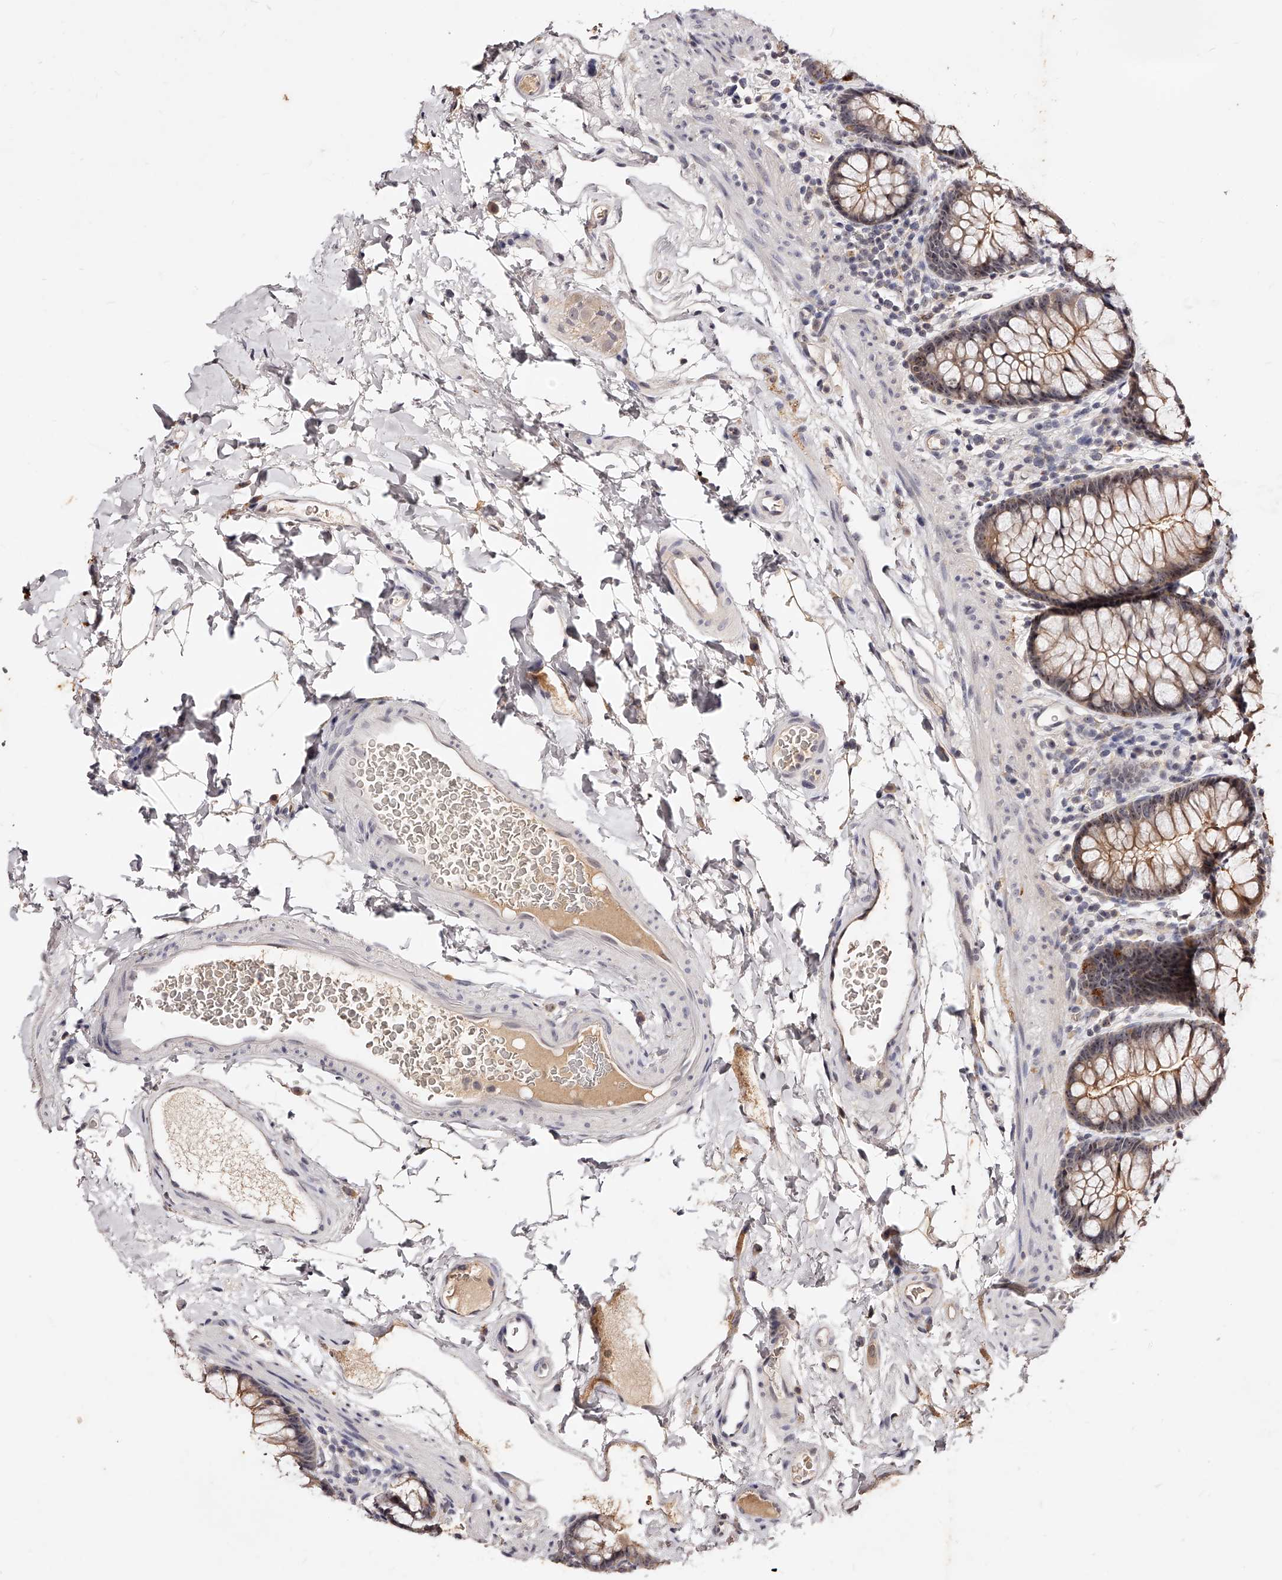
{"staining": {"intensity": "moderate", "quantity": "25%-75%", "location": "cytoplasmic/membranous"}, "tissue": "colon", "cell_type": "Endothelial cells", "image_type": "normal", "snomed": [{"axis": "morphology", "description": "Normal tissue, NOS"}, {"axis": "topography", "description": "Colon"}], "caption": "An IHC image of normal tissue is shown. Protein staining in brown shows moderate cytoplasmic/membranous positivity in colon within endothelial cells. The protein is shown in brown color, while the nuclei are stained blue.", "gene": "PHACTR1", "patient": {"sex": "female", "age": 62}}